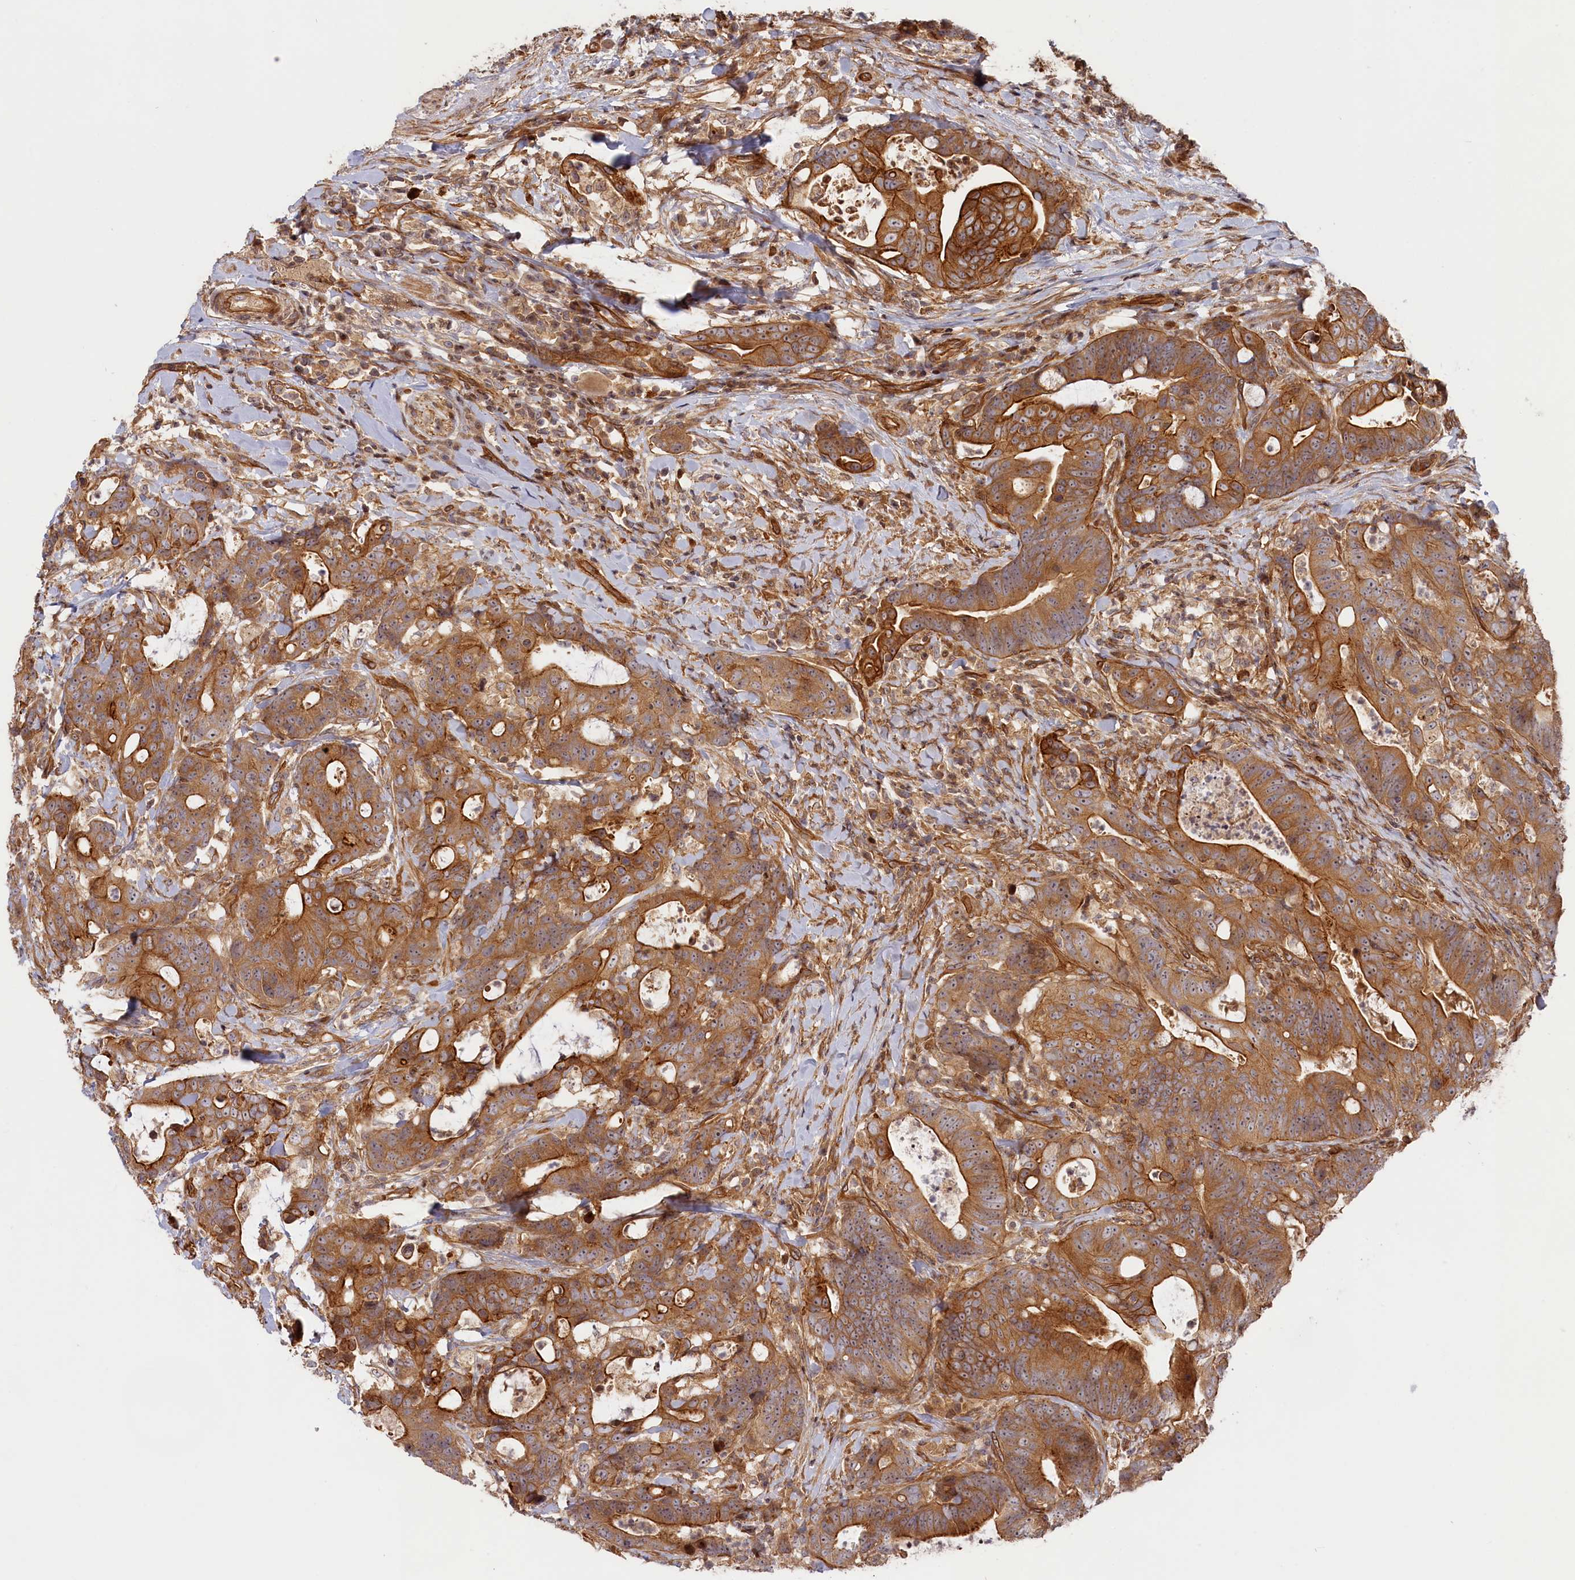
{"staining": {"intensity": "moderate", "quantity": ">75%", "location": "cytoplasmic/membranous"}, "tissue": "colorectal cancer", "cell_type": "Tumor cells", "image_type": "cancer", "snomed": [{"axis": "morphology", "description": "Adenocarcinoma, NOS"}, {"axis": "topography", "description": "Colon"}], "caption": "A histopathology image of colorectal cancer stained for a protein shows moderate cytoplasmic/membranous brown staining in tumor cells.", "gene": "CEP44", "patient": {"sex": "female", "age": 82}}